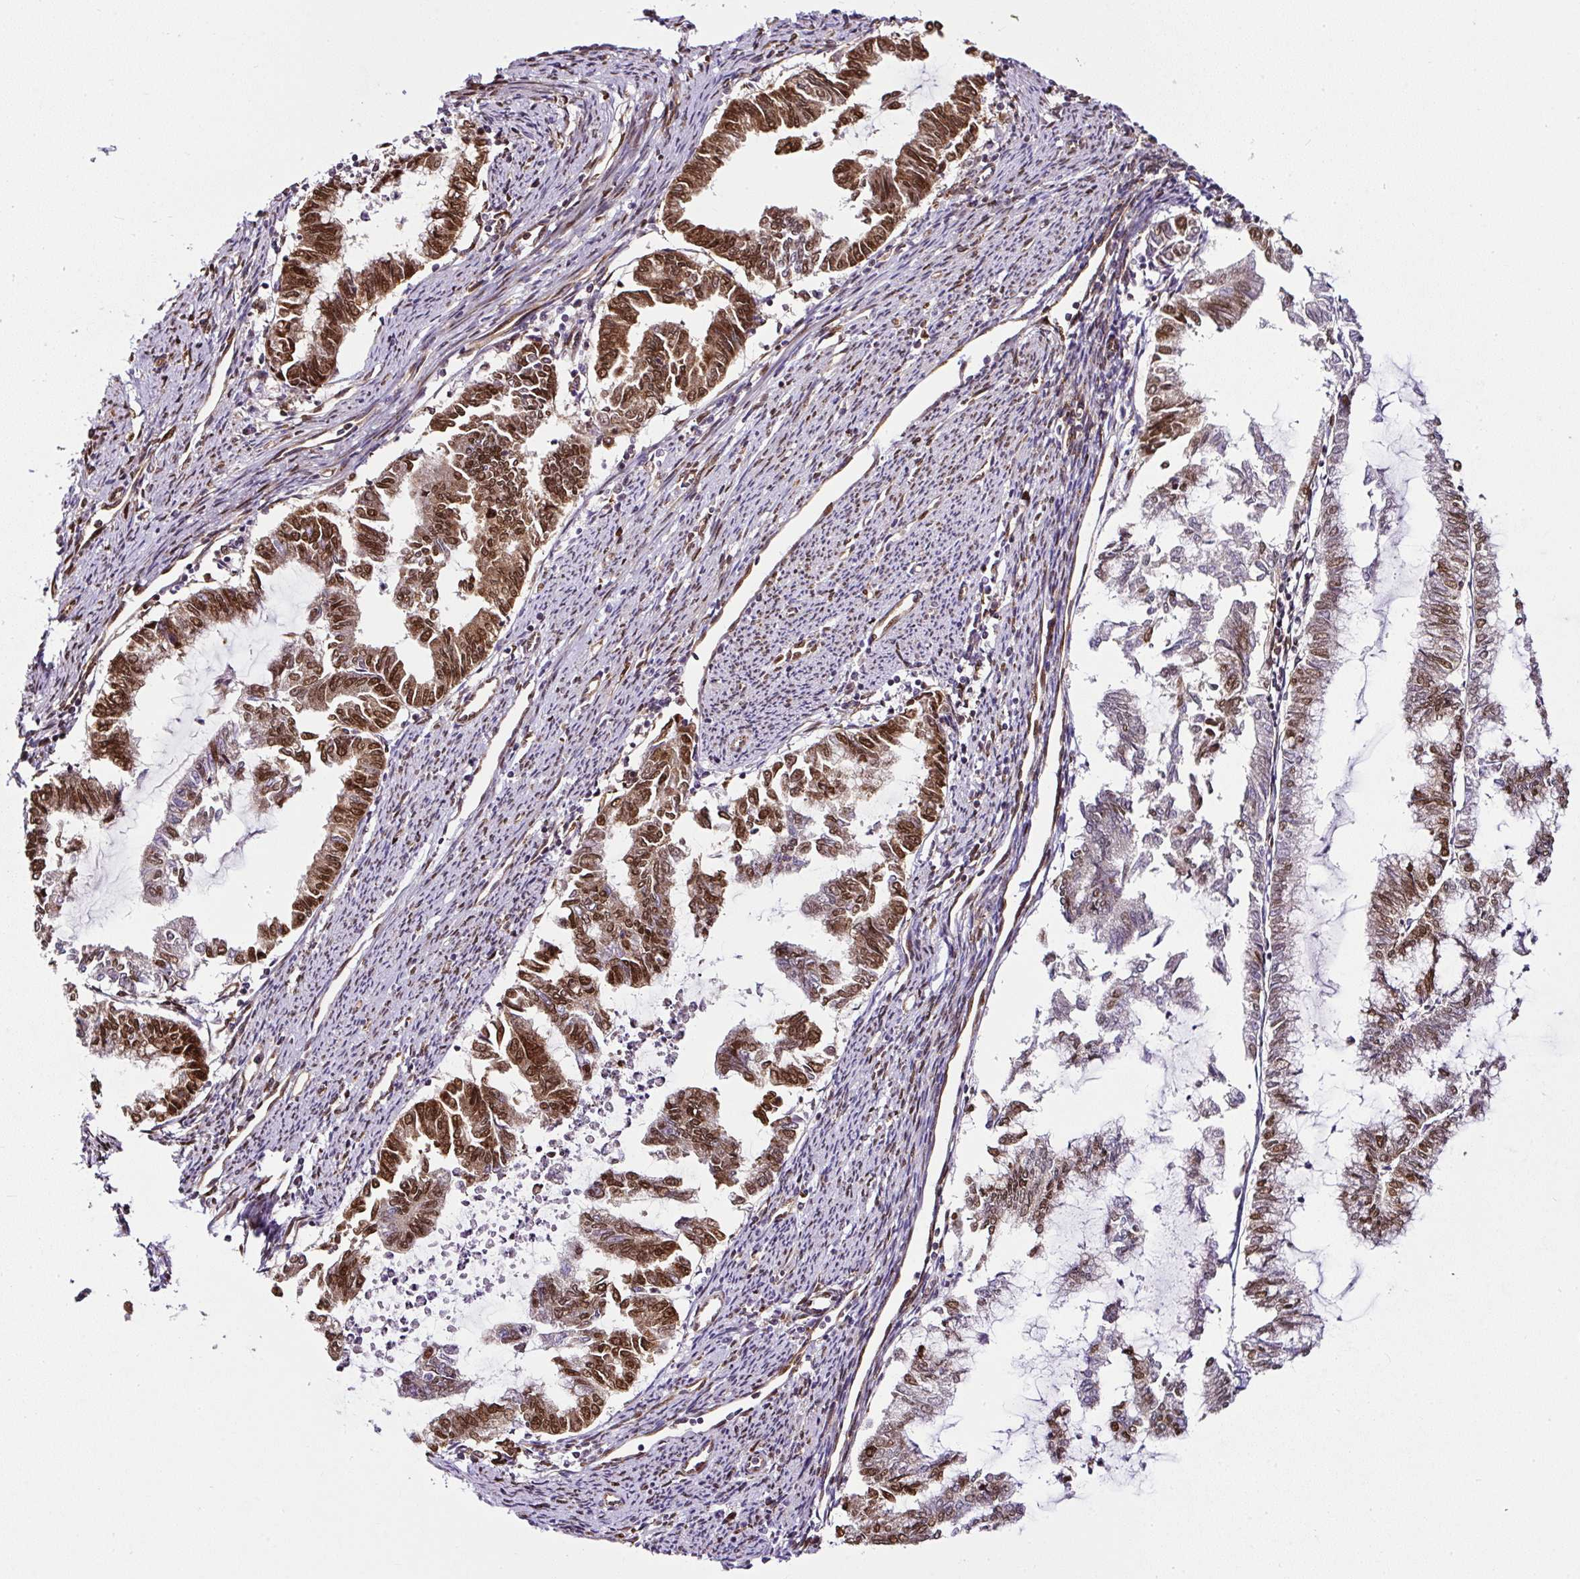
{"staining": {"intensity": "strong", "quantity": "25%-75%", "location": "cytoplasmic/membranous,nuclear"}, "tissue": "endometrial cancer", "cell_type": "Tumor cells", "image_type": "cancer", "snomed": [{"axis": "morphology", "description": "Adenocarcinoma, NOS"}, {"axis": "topography", "description": "Endometrium"}], "caption": "Protein expression by immunohistochemistry (IHC) shows strong cytoplasmic/membranous and nuclear positivity in approximately 25%-75% of tumor cells in endometrial cancer (adenocarcinoma).", "gene": "KDM4E", "patient": {"sex": "female", "age": 79}}